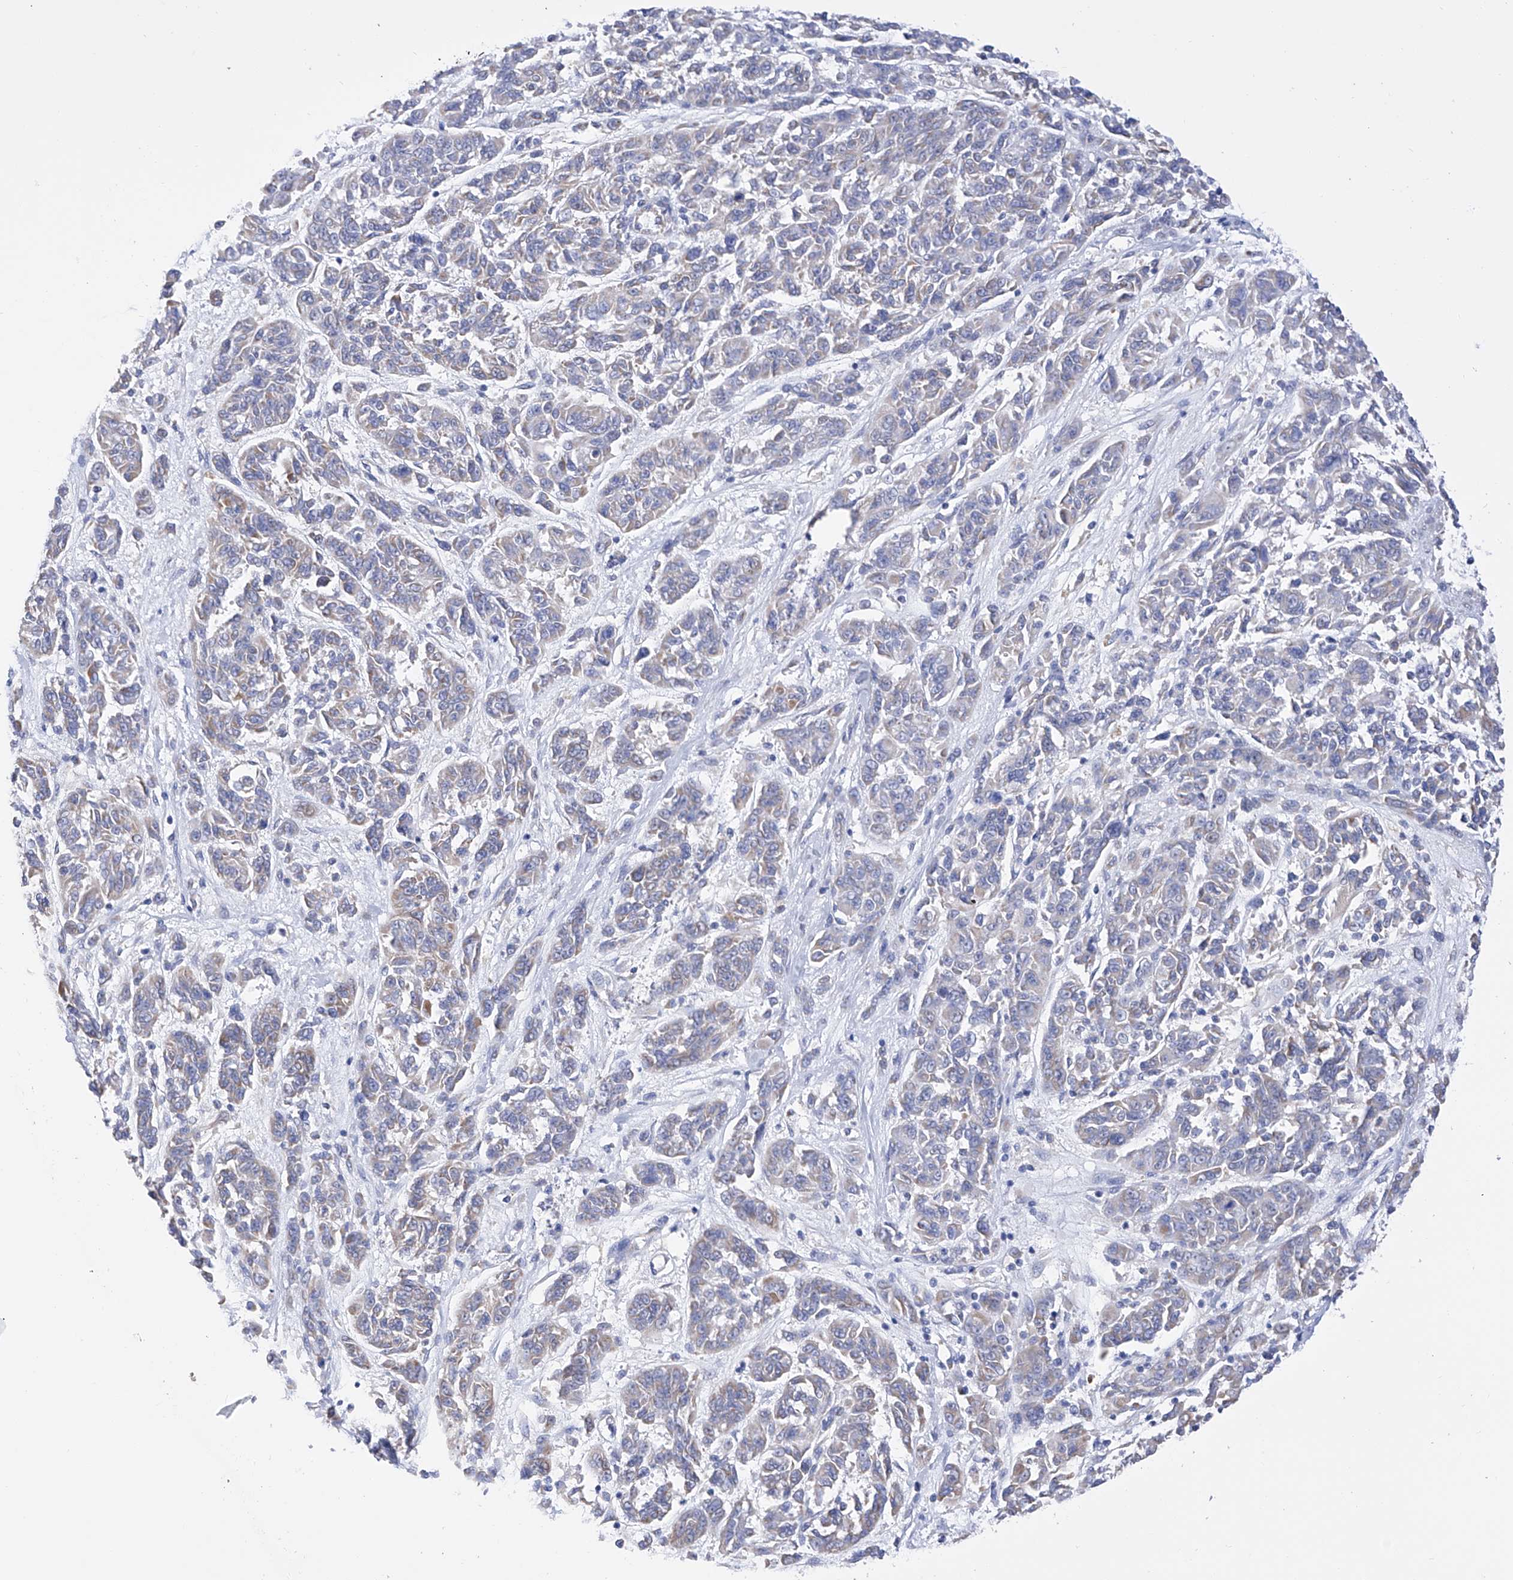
{"staining": {"intensity": "weak", "quantity": "<25%", "location": "cytoplasmic/membranous"}, "tissue": "melanoma", "cell_type": "Tumor cells", "image_type": "cancer", "snomed": [{"axis": "morphology", "description": "Malignant melanoma, NOS"}, {"axis": "topography", "description": "Skin"}], "caption": "IHC of human malignant melanoma displays no positivity in tumor cells. (DAB immunohistochemistry (IHC), high magnification).", "gene": "FLG", "patient": {"sex": "male", "age": 53}}